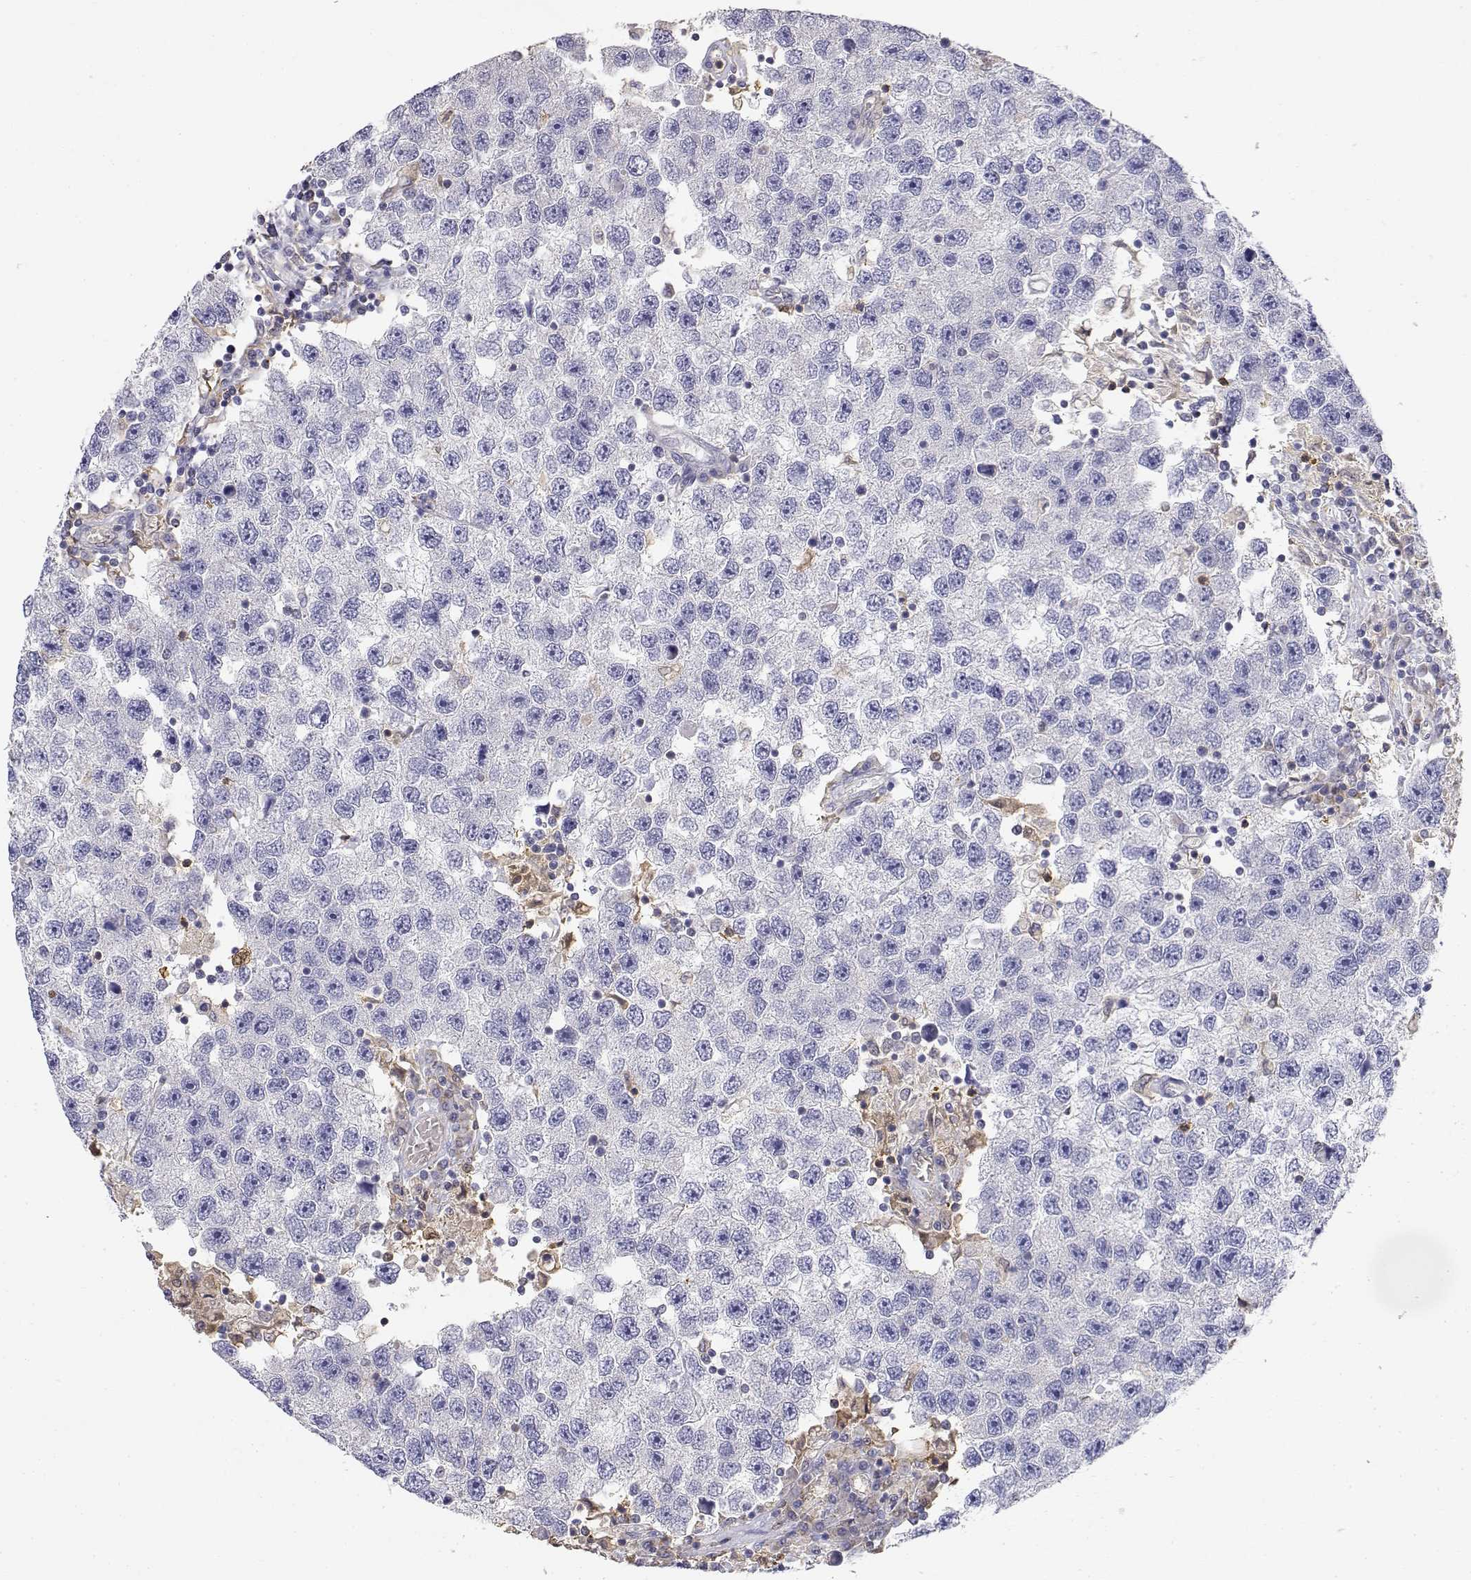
{"staining": {"intensity": "negative", "quantity": "none", "location": "none"}, "tissue": "testis cancer", "cell_type": "Tumor cells", "image_type": "cancer", "snomed": [{"axis": "morphology", "description": "Seminoma, NOS"}, {"axis": "topography", "description": "Testis"}], "caption": "An immunohistochemistry image of testis cancer is shown. There is no staining in tumor cells of testis cancer.", "gene": "ADA", "patient": {"sex": "male", "age": 26}}